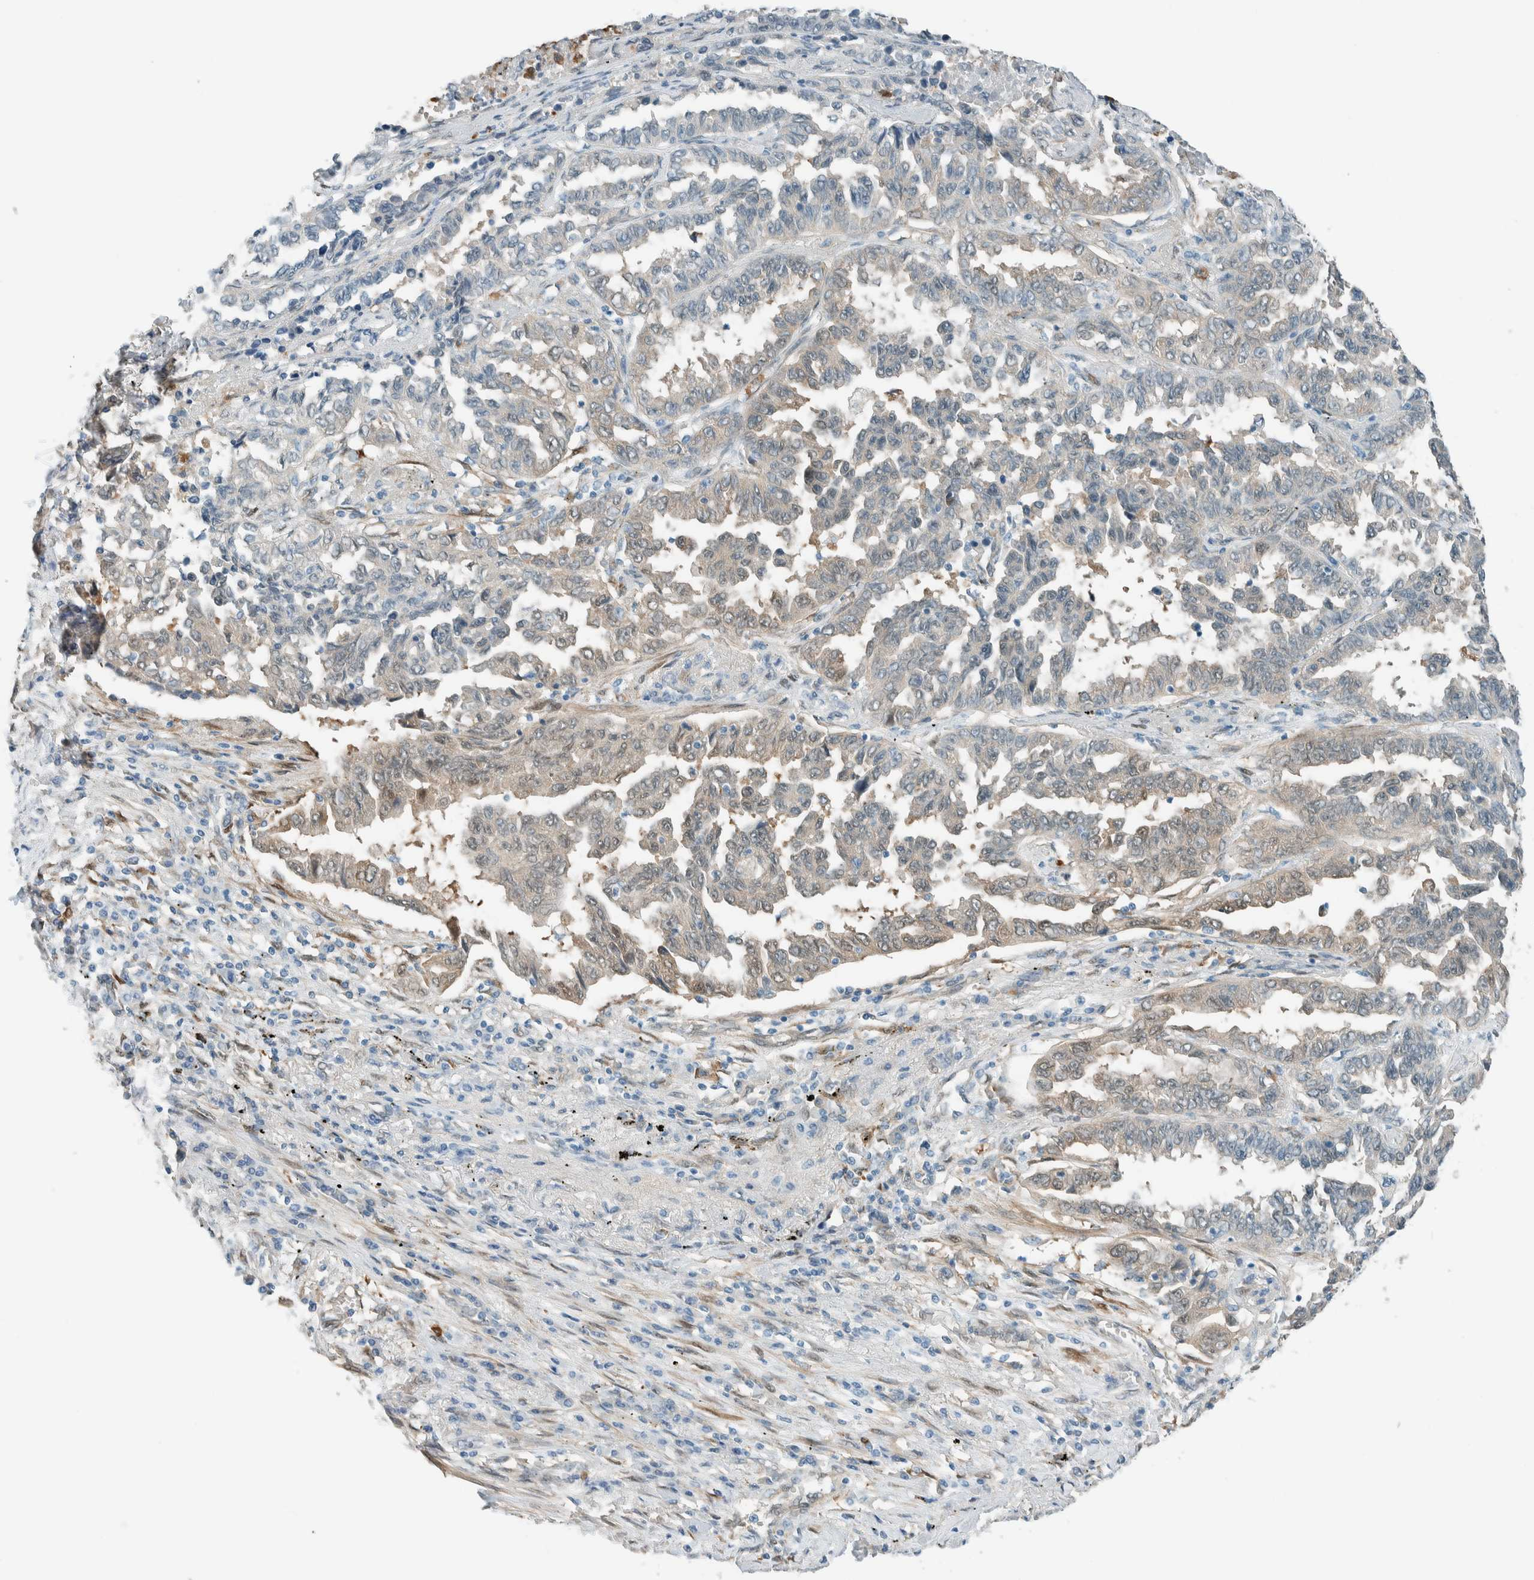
{"staining": {"intensity": "negative", "quantity": "none", "location": "none"}, "tissue": "lung cancer", "cell_type": "Tumor cells", "image_type": "cancer", "snomed": [{"axis": "morphology", "description": "Adenocarcinoma, NOS"}, {"axis": "topography", "description": "Lung"}], "caption": "Tumor cells show no significant positivity in adenocarcinoma (lung).", "gene": "NXN", "patient": {"sex": "female", "age": 51}}